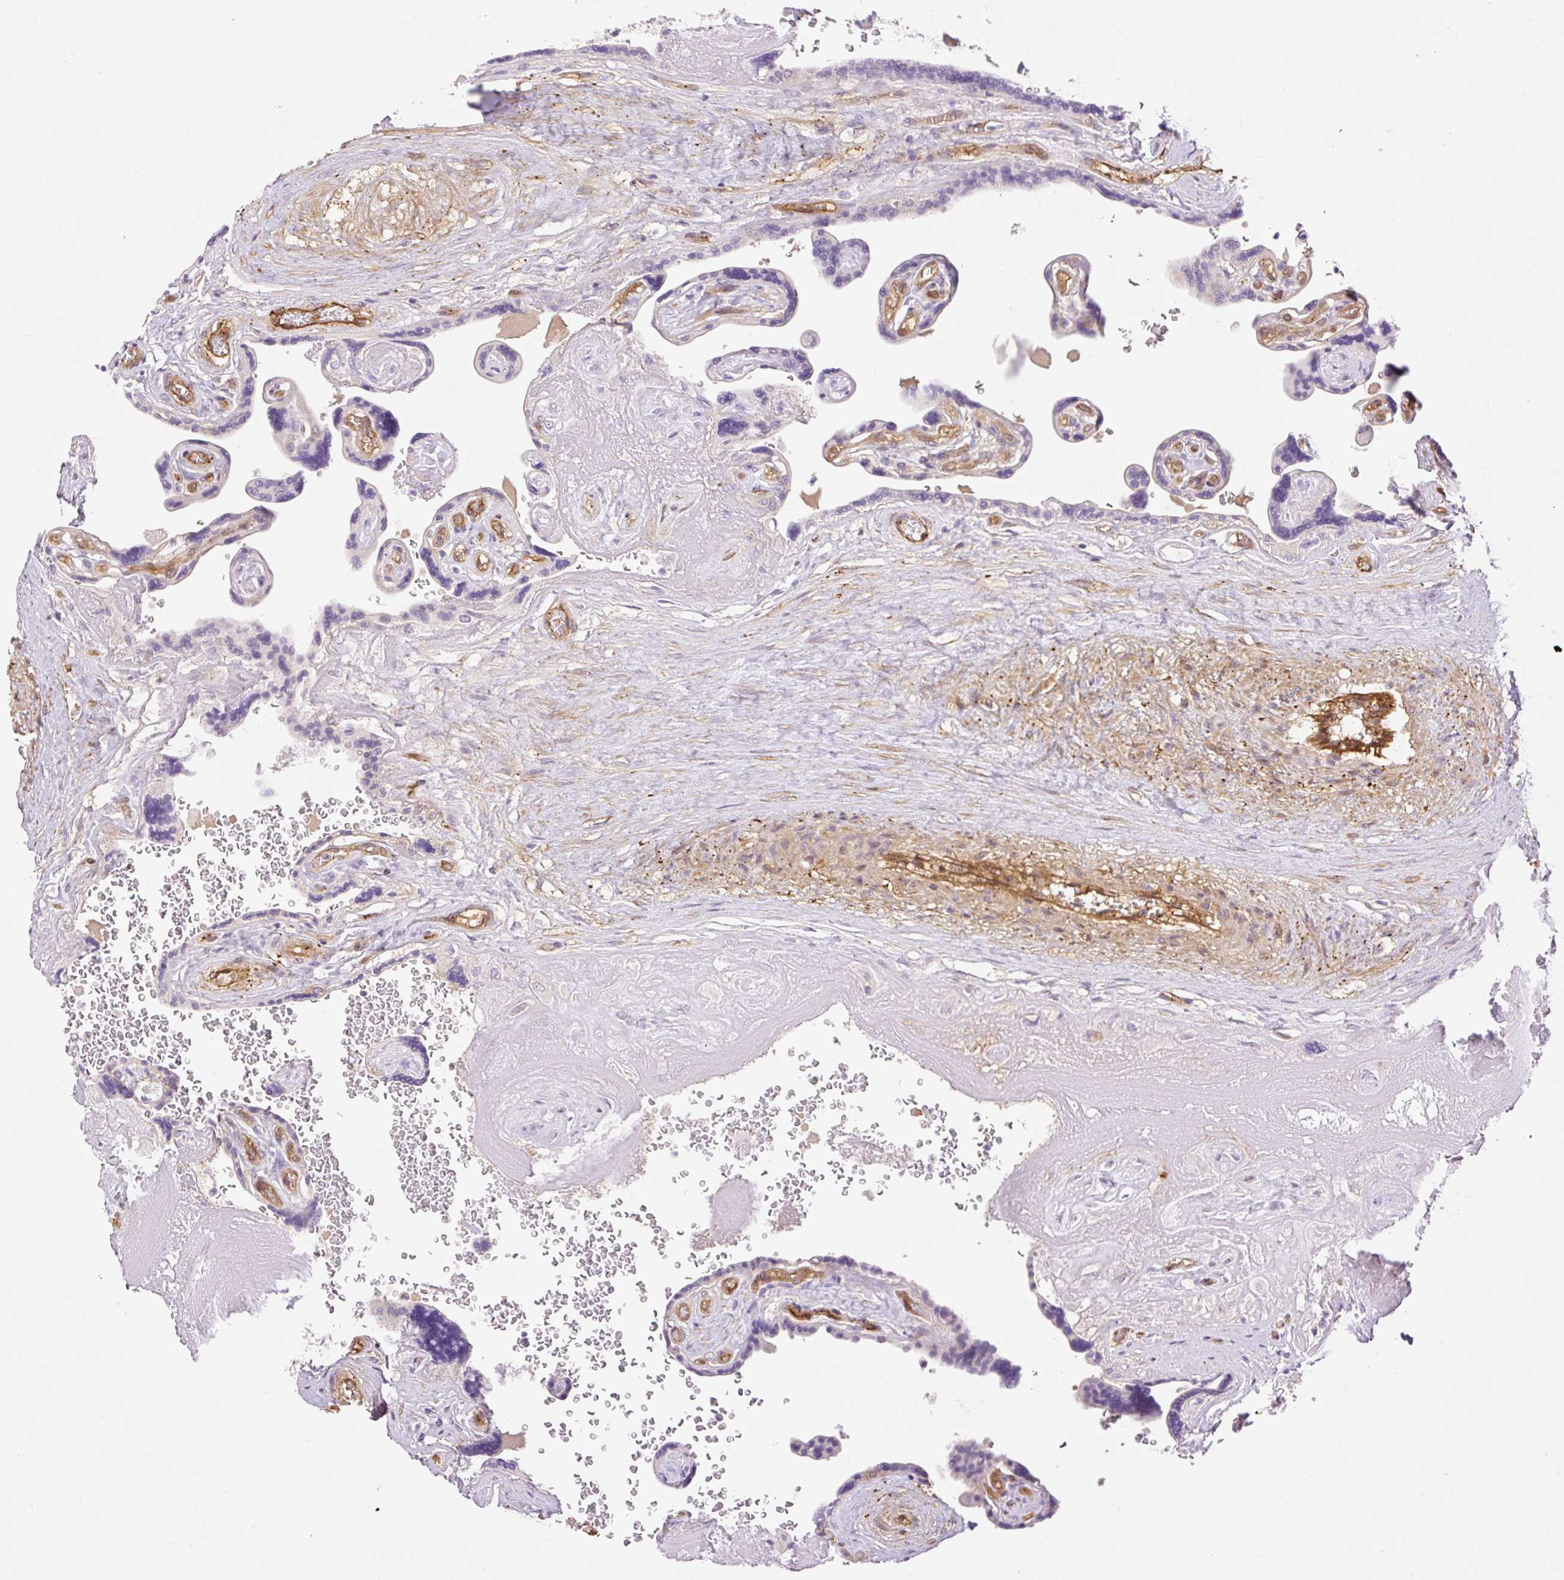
{"staining": {"intensity": "moderate", "quantity": "25%-75%", "location": "cytoplasmic/membranous"}, "tissue": "placenta", "cell_type": "Trophoblastic cells", "image_type": "normal", "snomed": [{"axis": "morphology", "description": "Normal tissue, NOS"}, {"axis": "topography", "description": "Placenta"}], "caption": "Brown immunohistochemical staining in unremarkable human placenta reveals moderate cytoplasmic/membranous positivity in approximately 25%-75% of trophoblastic cells. The protein is shown in brown color, while the nuclei are stained blue.", "gene": "EHD1", "patient": {"sex": "female", "age": 32}}